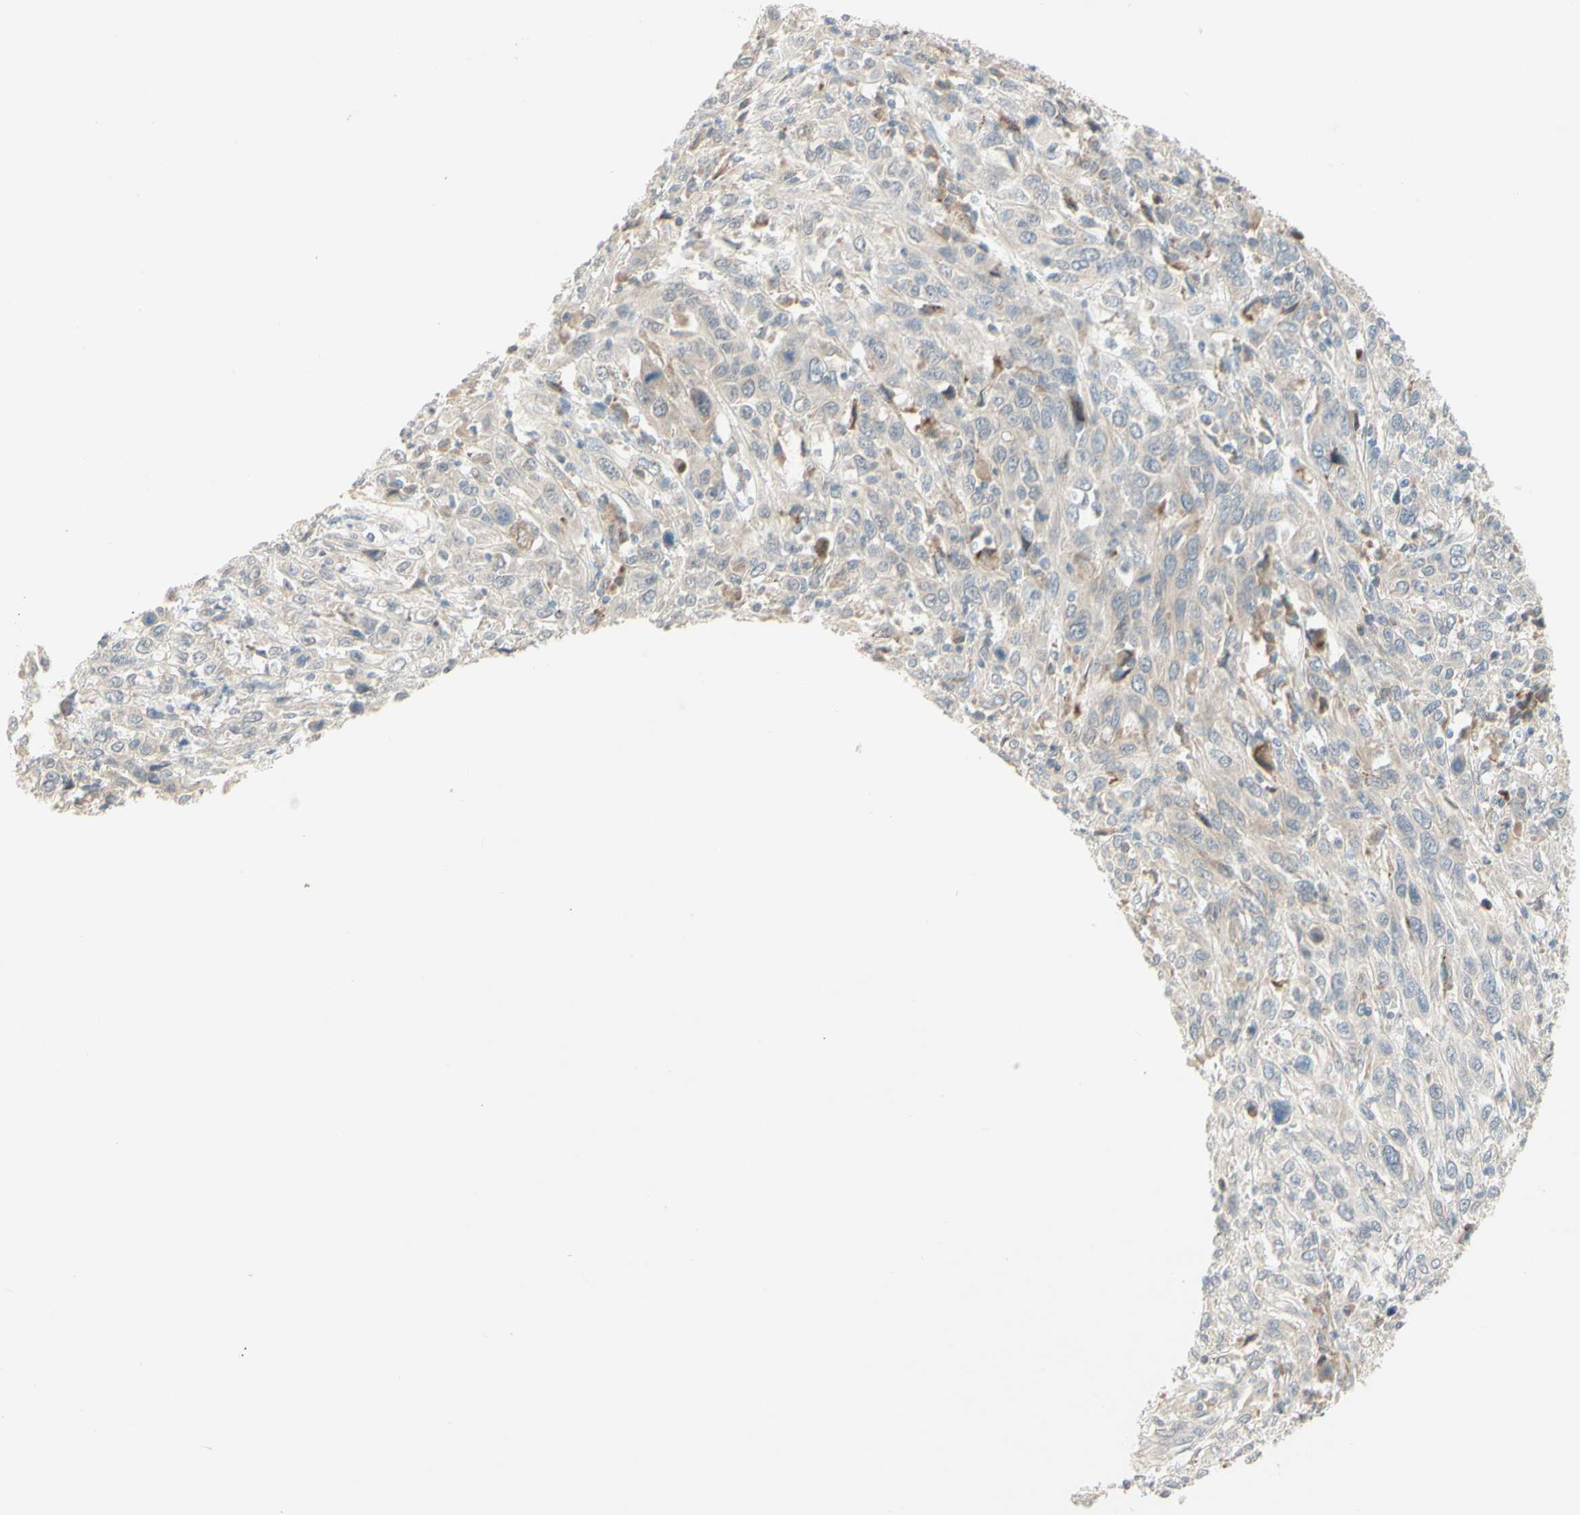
{"staining": {"intensity": "weak", "quantity": ">75%", "location": "cytoplasmic/membranous"}, "tissue": "cervical cancer", "cell_type": "Tumor cells", "image_type": "cancer", "snomed": [{"axis": "morphology", "description": "Squamous cell carcinoma, NOS"}, {"axis": "topography", "description": "Cervix"}], "caption": "Immunohistochemistry histopathology image of neoplastic tissue: squamous cell carcinoma (cervical) stained using IHC exhibits low levels of weak protein expression localized specifically in the cytoplasmic/membranous of tumor cells, appearing as a cytoplasmic/membranous brown color.", "gene": "ZW10", "patient": {"sex": "female", "age": 46}}